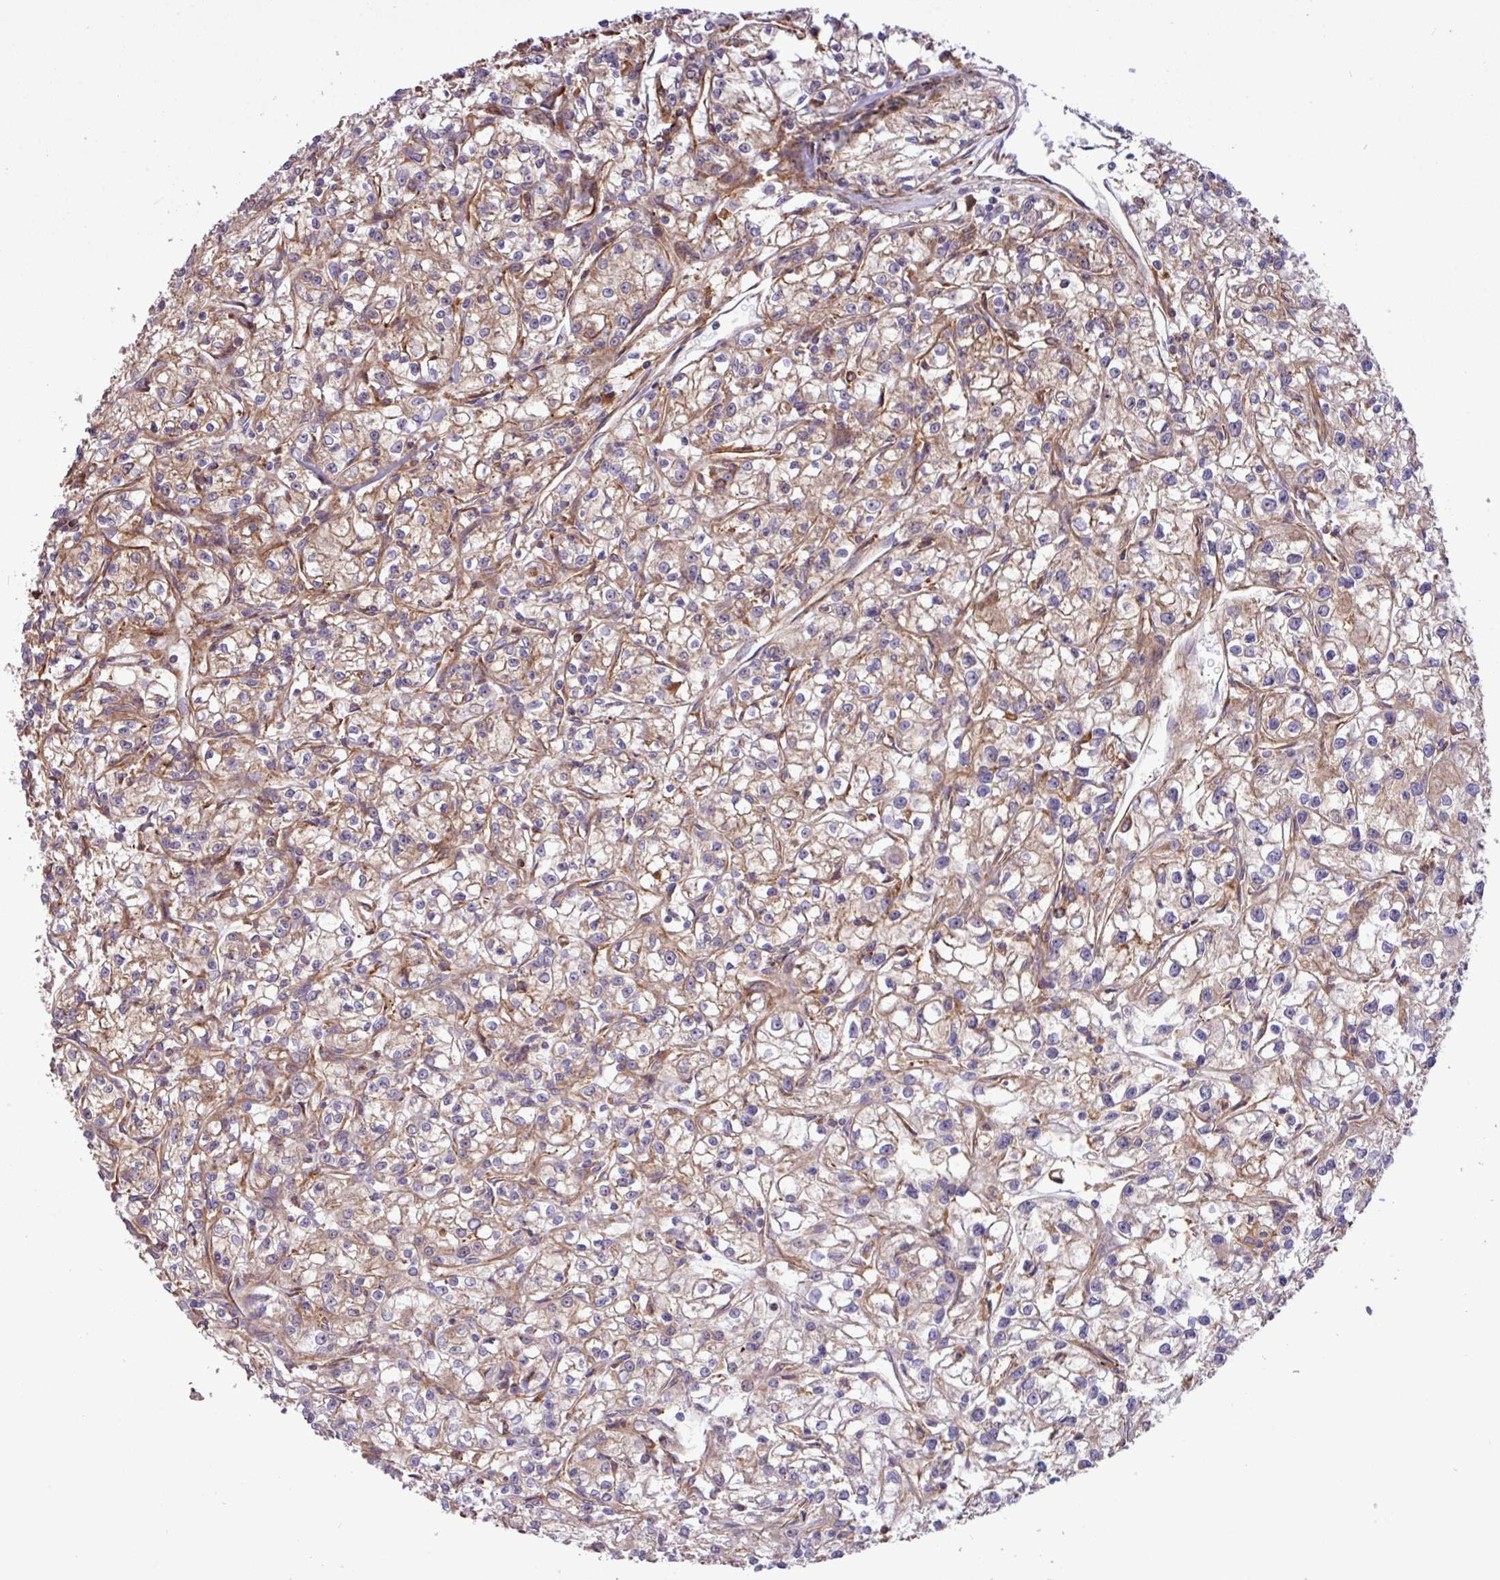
{"staining": {"intensity": "moderate", "quantity": "25%-75%", "location": "cytoplasmic/membranous"}, "tissue": "renal cancer", "cell_type": "Tumor cells", "image_type": "cancer", "snomed": [{"axis": "morphology", "description": "Adenocarcinoma, NOS"}, {"axis": "topography", "description": "Kidney"}], "caption": "A histopathology image showing moderate cytoplasmic/membranous positivity in about 25%-75% of tumor cells in renal cancer (adenocarcinoma), as visualized by brown immunohistochemical staining.", "gene": "ZNF300", "patient": {"sex": "female", "age": 59}}